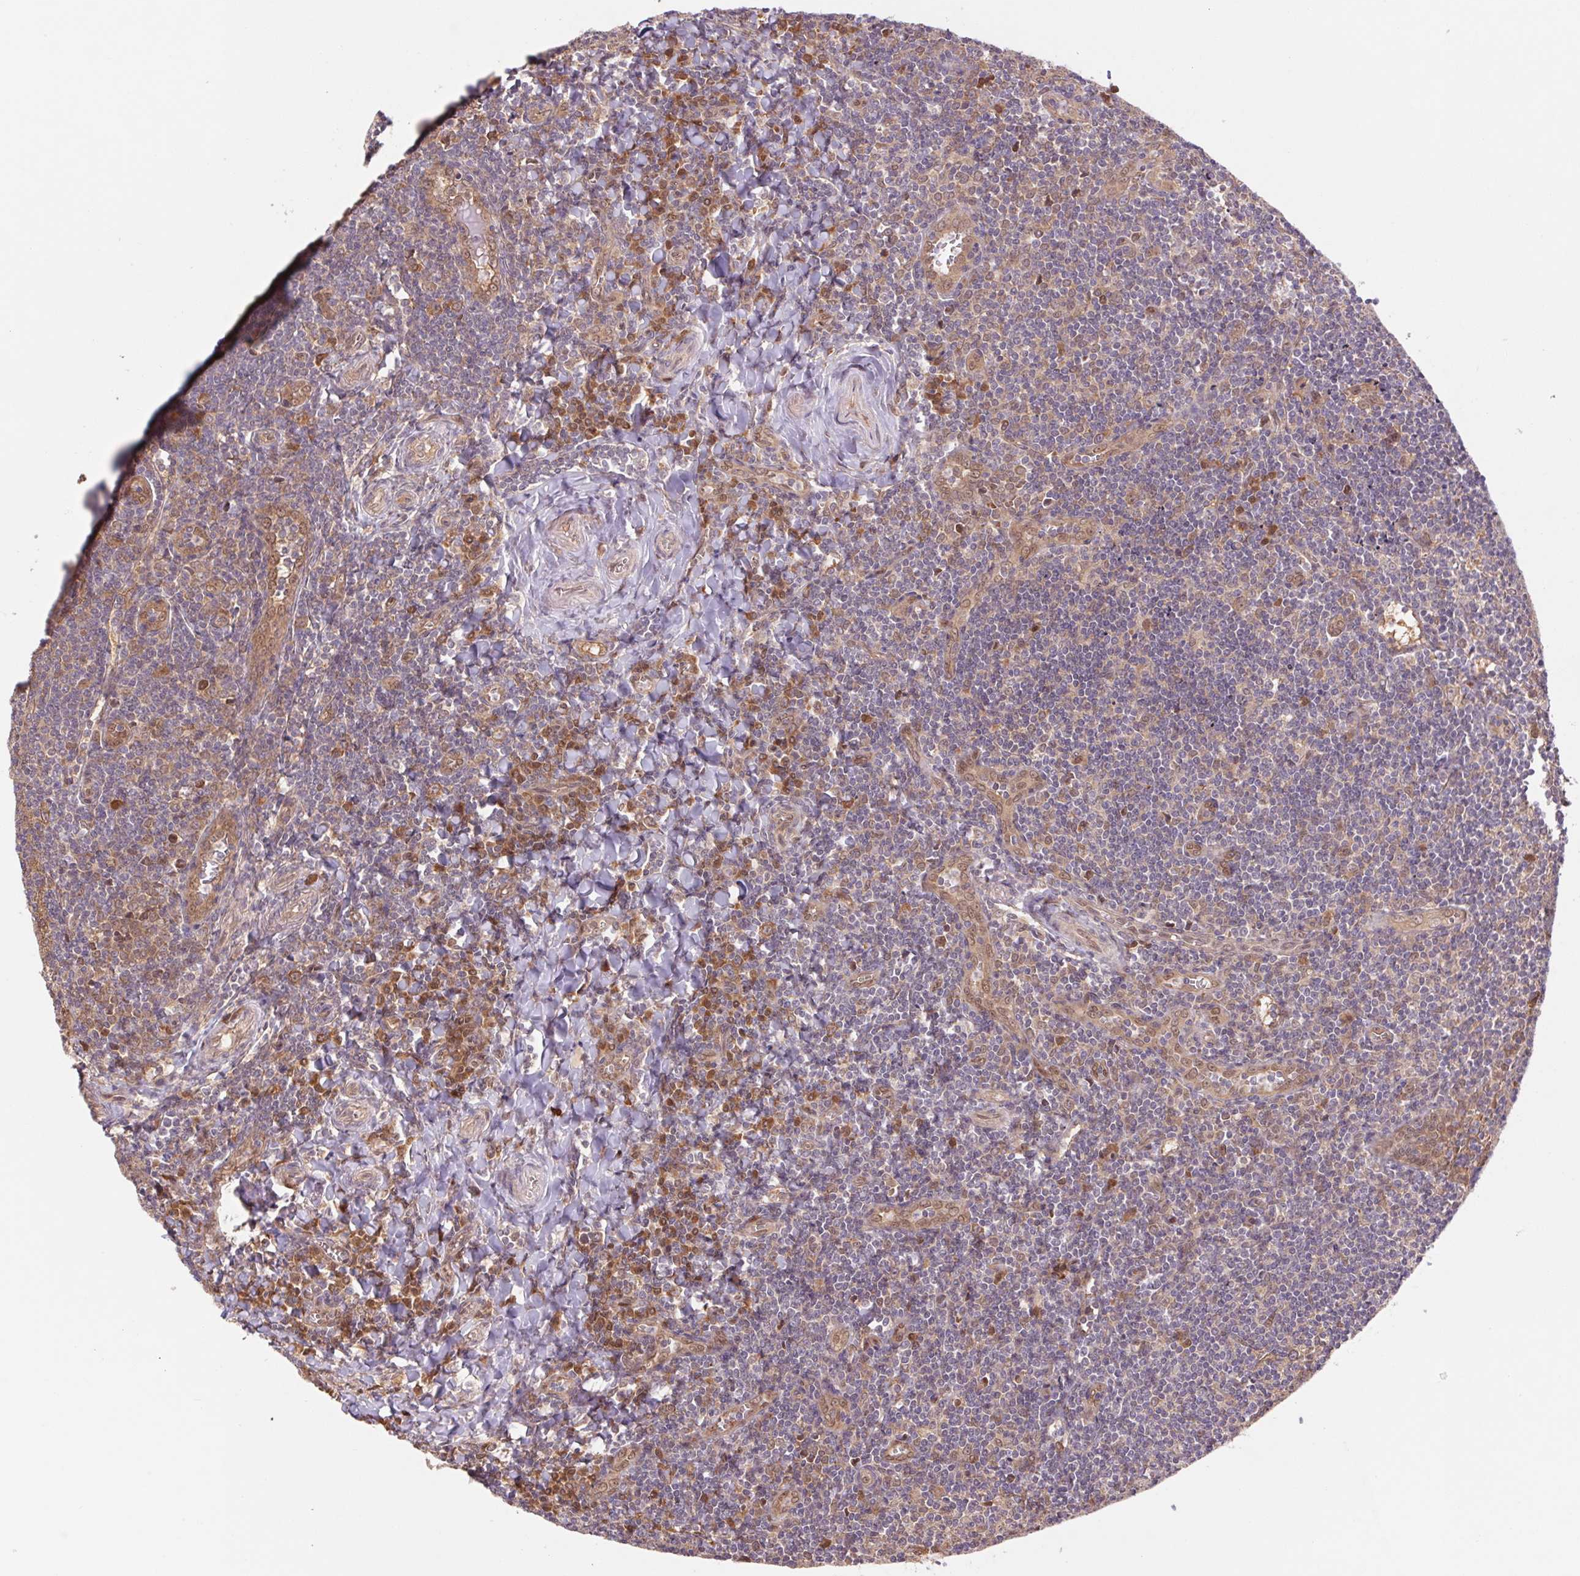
{"staining": {"intensity": "moderate", "quantity": ">75%", "location": "cytoplasmic/membranous"}, "tissue": "tonsil", "cell_type": "Germinal center cells", "image_type": "normal", "snomed": [{"axis": "morphology", "description": "Normal tissue, NOS"}, {"axis": "morphology", "description": "Inflammation, NOS"}, {"axis": "topography", "description": "Tonsil"}], "caption": "The photomicrograph demonstrates immunohistochemical staining of normal tonsil. There is moderate cytoplasmic/membranous staining is appreciated in approximately >75% of germinal center cells.", "gene": "RRM1", "patient": {"sex": "female", "age": 31}}